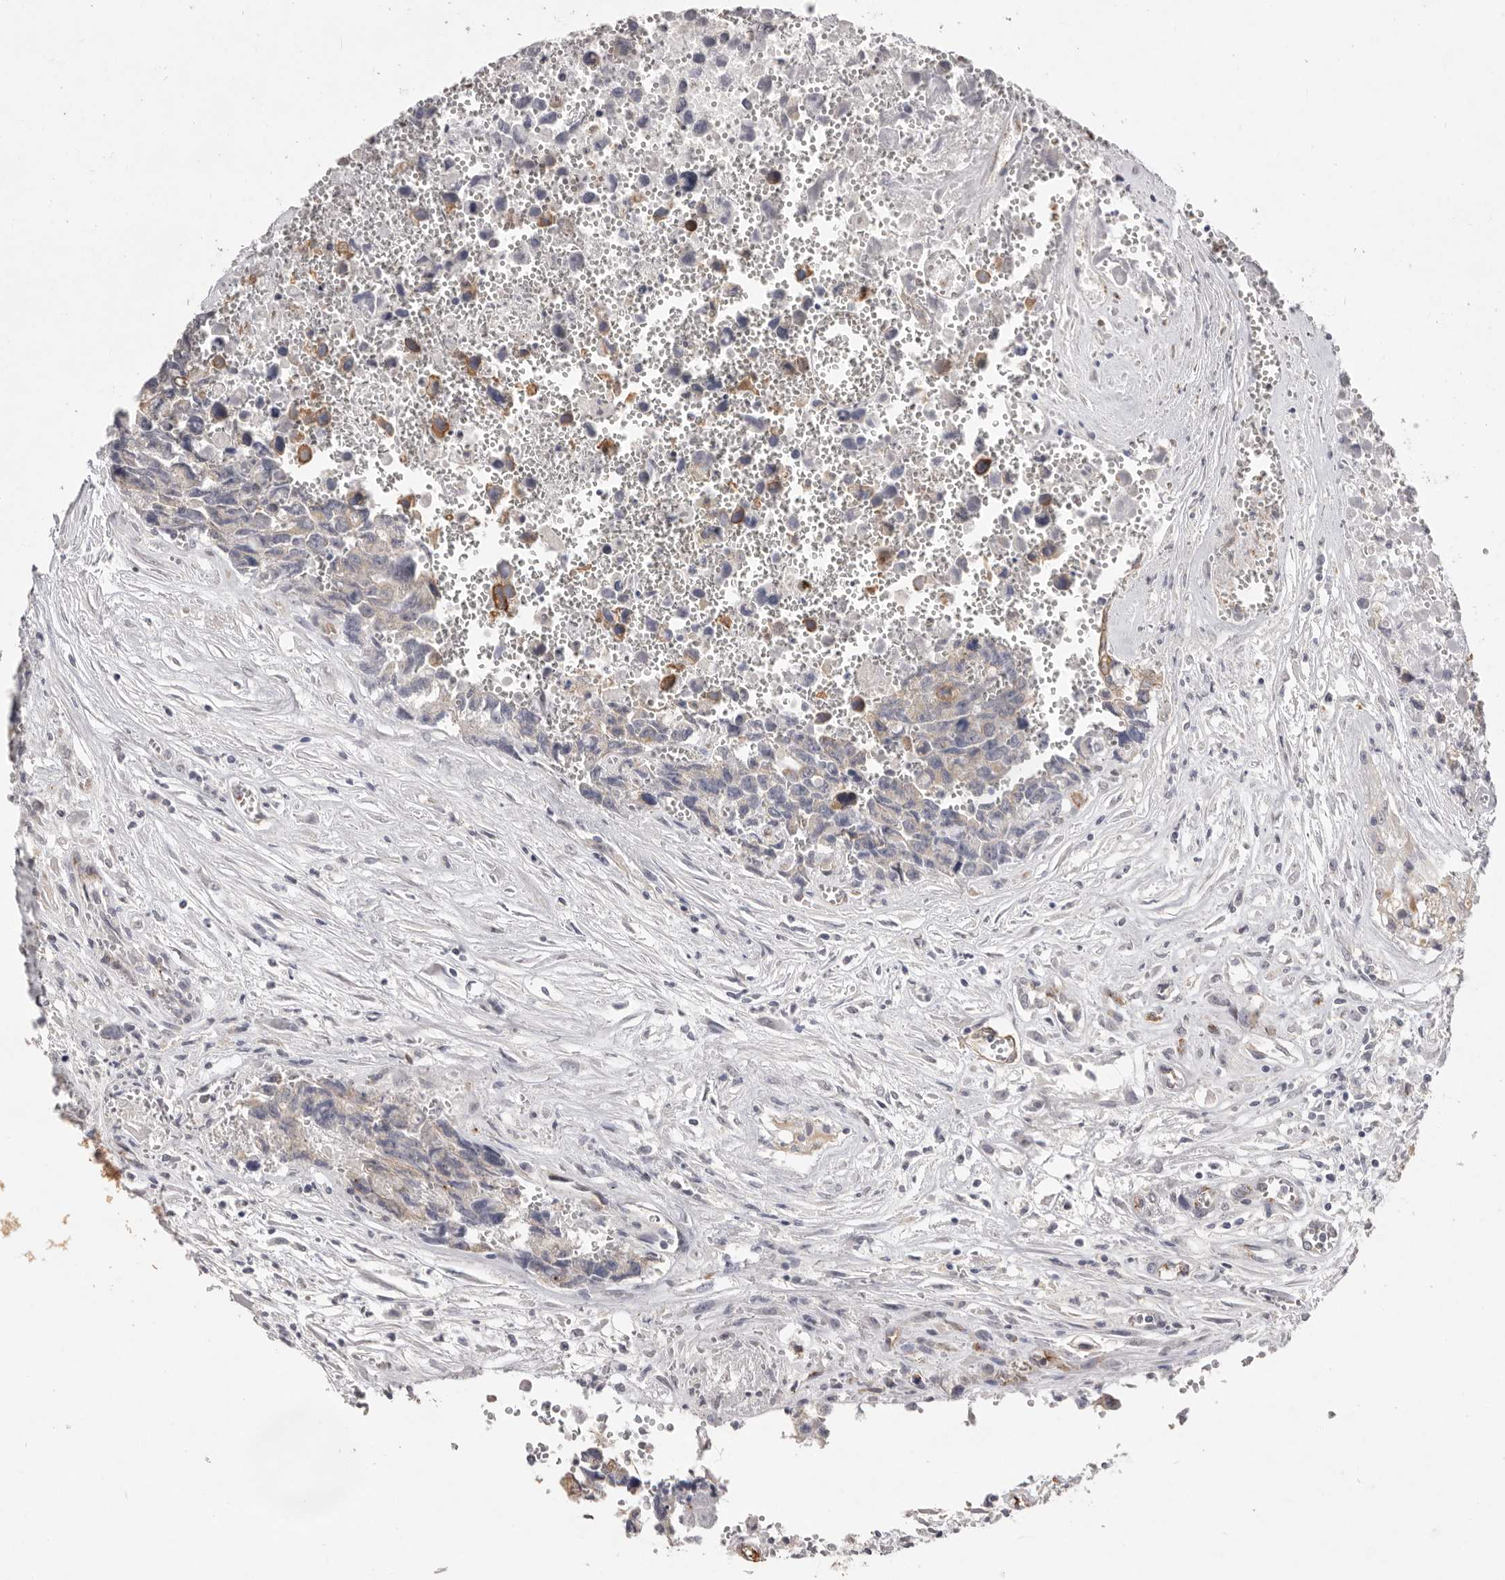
{"staining": {"intensity": "negative", "quantity": "none", "location": "none"}, "tissue": "testis cancer", "cell_type": "Tumor cells", "image_type": "cancer", "snomed": [{"axis": "morphology", "description": "Carcinoma, Embryonal, NOS"}, {"axis": "topography", "description": "Testis"}], "caption": "Tumor cells are negative for brown protein staining in embryonal carcinoma (testis).", "gene": "ZYG11B", "patient": {"sex": "male", "age": 31}}